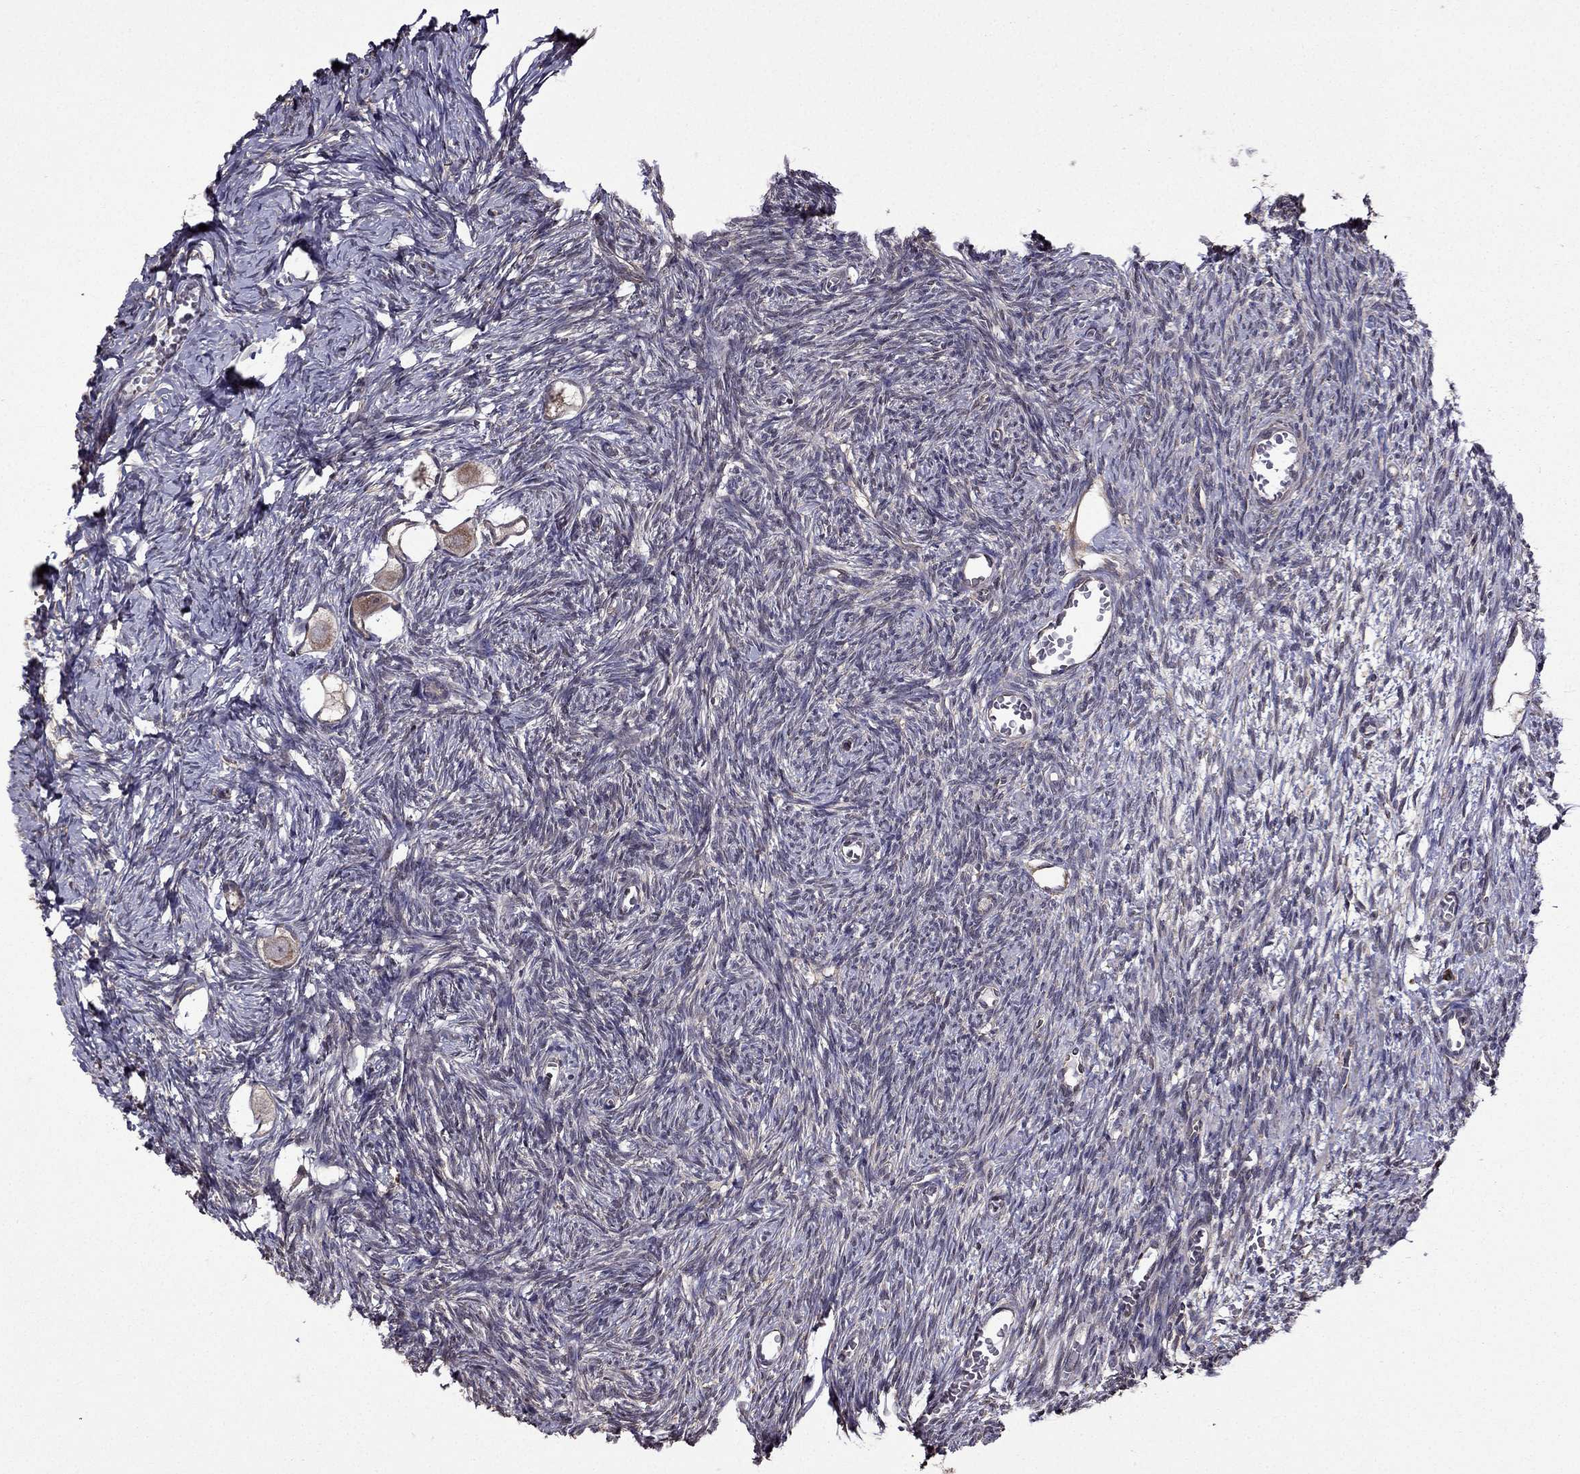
{"staining": {"intensity": "moderate", "quantity": ">75%", "location": "cytoplasmic/membranous"}, "tissue": "ovary", "cell_type": "Follicle cells", "image_type": "normal", "snomed": [{"axis": "morphology", "description": "Normal tissue, NOS"}, {"axis": "topography", "description": "Ovary"}], "caption": "DAB immunohistochemical staining of unremarkable ovary displays moderate cytoplasmic/membranous protein staining in approximately >75% of follicle cells.", "gene": "IKBIP", "patient": {"sex": "female", "age": 27}}